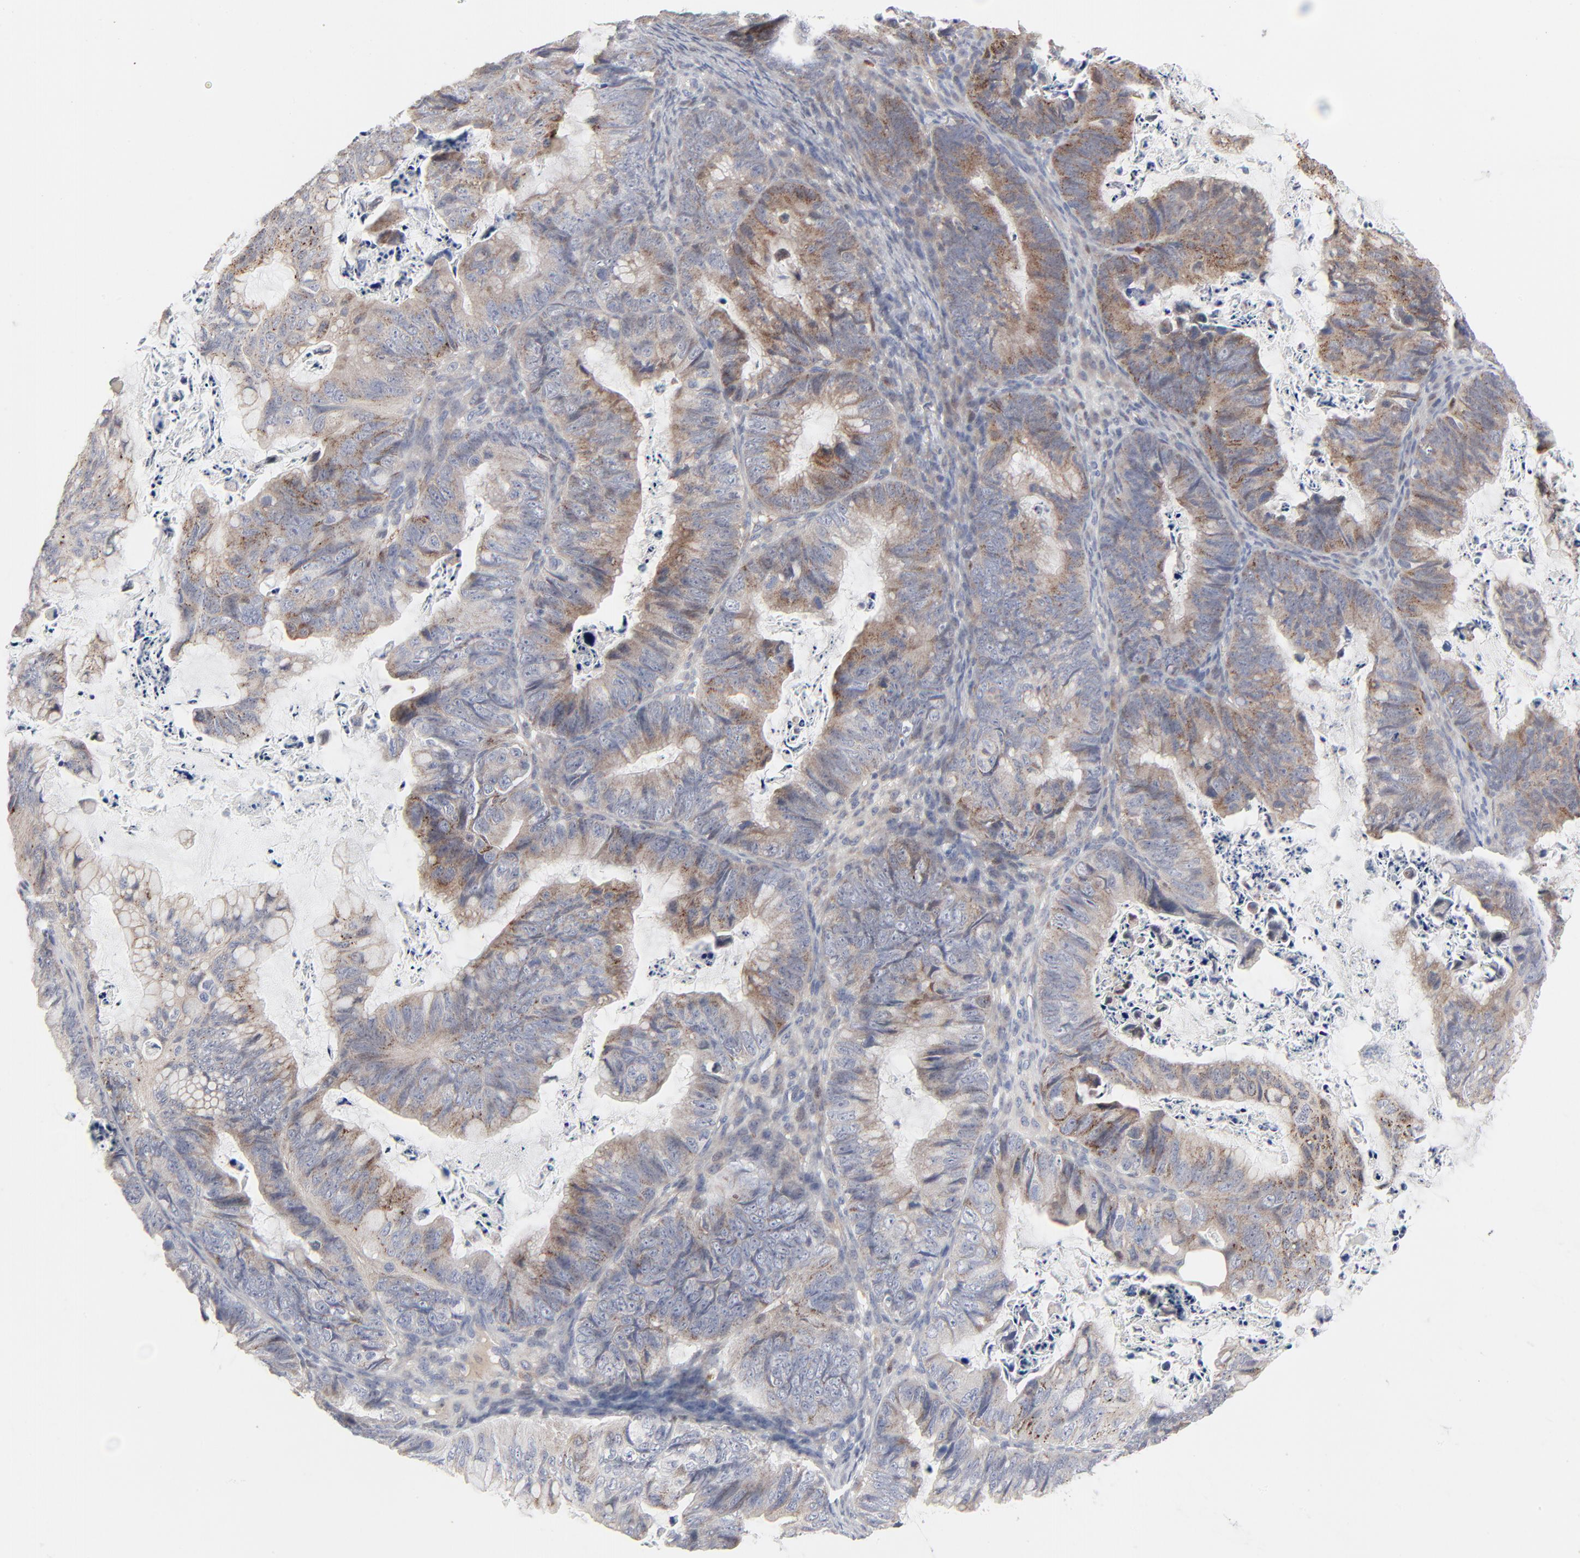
{"staining": {"intensity": "weak", "quantity": "25%-75%", "location": "cytoplasmic/membranous"}, "tissue": "ovarian cancer", "cell_type": "Tumor cells", "image_type": "cancer", "snomed": [{"axis": "morphology", "description": "Cystadenocarcinoma, mucinous, NOS"}, {"axis": "topography", "description": "Ovary"}], "caption": "This is an image of immunohistochemistry (IHC) staining of ovarian cancer, which shows weak expression in the cytoplasmic/membranous of tumor cells.", "gene": "BID", "patient": {"sex": "female", "age": 36}}